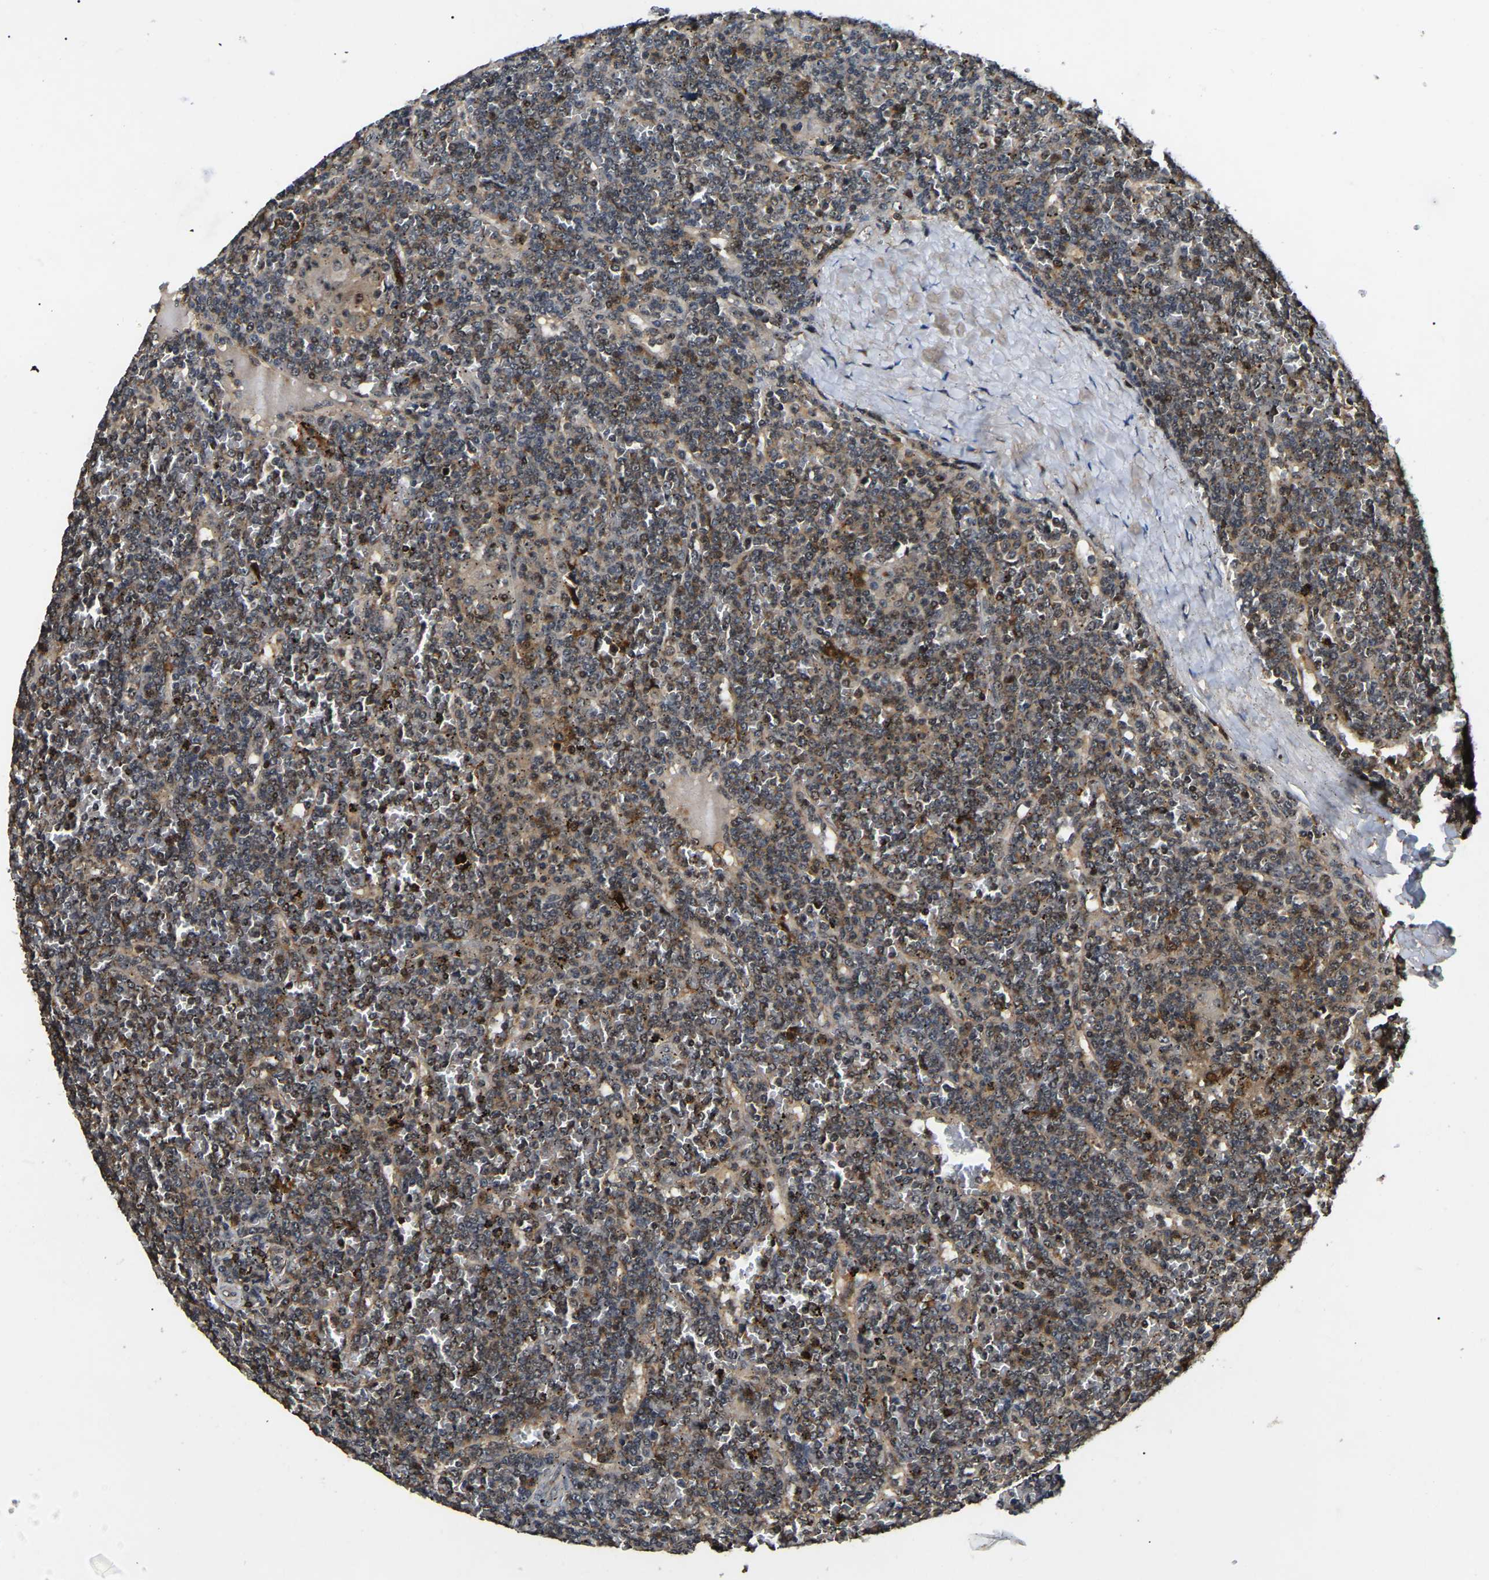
{"staining": {"intensity": "strong", "quantity": "25%-75%", "location": "cytoplasmic/membranous,nuclear"}, "tissue": "lymphoma", "cell_type": "Tumor cells", "image_type": "cancer", "snomed": [{"axis": "morphology", "description": "Malignant lymphoma, non-Hodgkin's type, Low grade"}, {"axis": "topography", "description": "Spleen"}], "caption": "Brown immunohistochemical staining in human lymphoma demonstrates strong cytoplasmic/membranous and nuclear positivity in approximately 25%-75% of tumor cells.", "gene": "RBM28", "patient": {"sex": "female", "age": 19}}